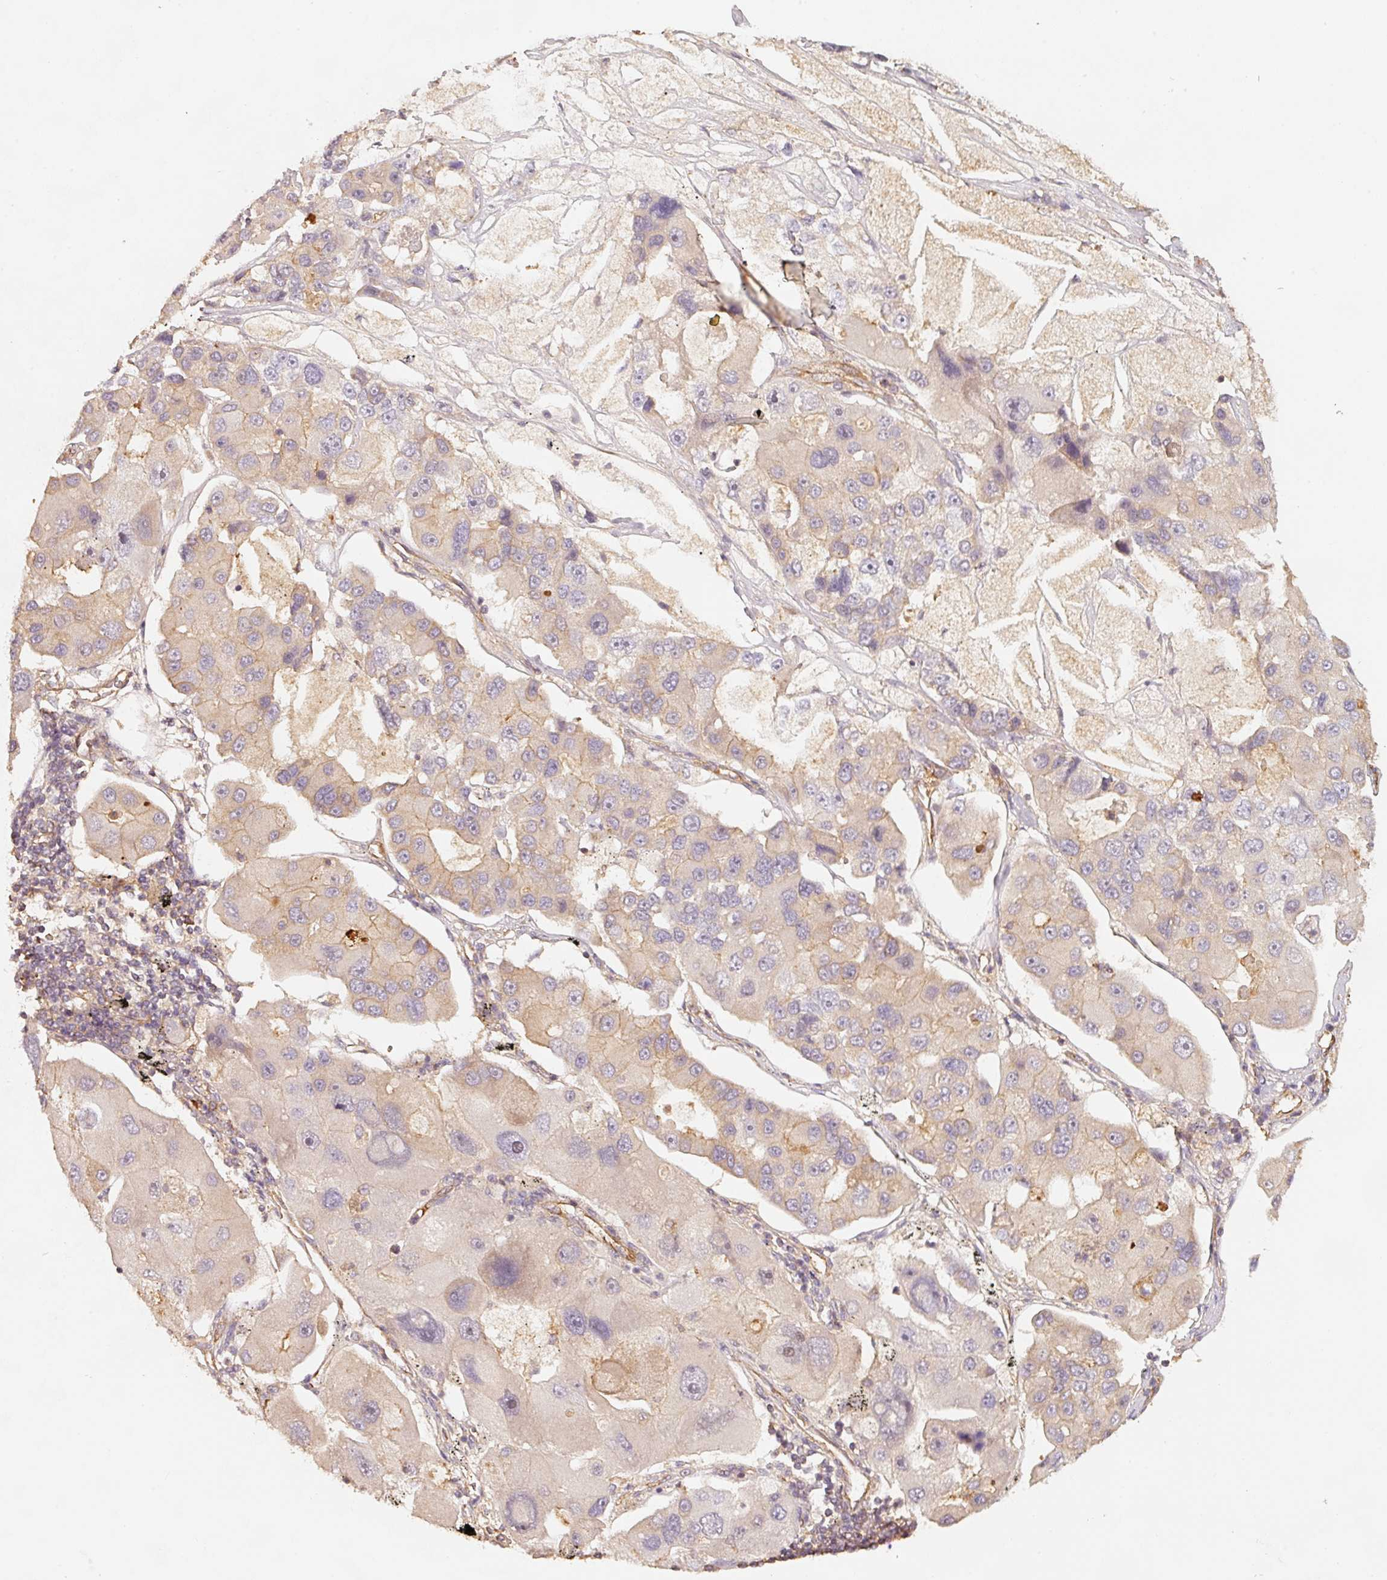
{"staining": {"intensity": "weak", "quantity": "25%-75%", "location": "cytoplasmic/membranous"}, "tissue": "lung cancer", "cell_type": "Tumor cells", "image_type": "cancer", "snomed": [{"axis": "morphology", "description": "Adenocarcinoma, NOS"}, {"axis": "topography", "description": "Lung"}], "caption": "Tumor cells reveal weak cytoplasmic/membranous positivity in approximately 25%-75% of cells in adenocarcinoma (lung).", "gene": "CEP95", "patient": {"sex": "female", "age": 54}}